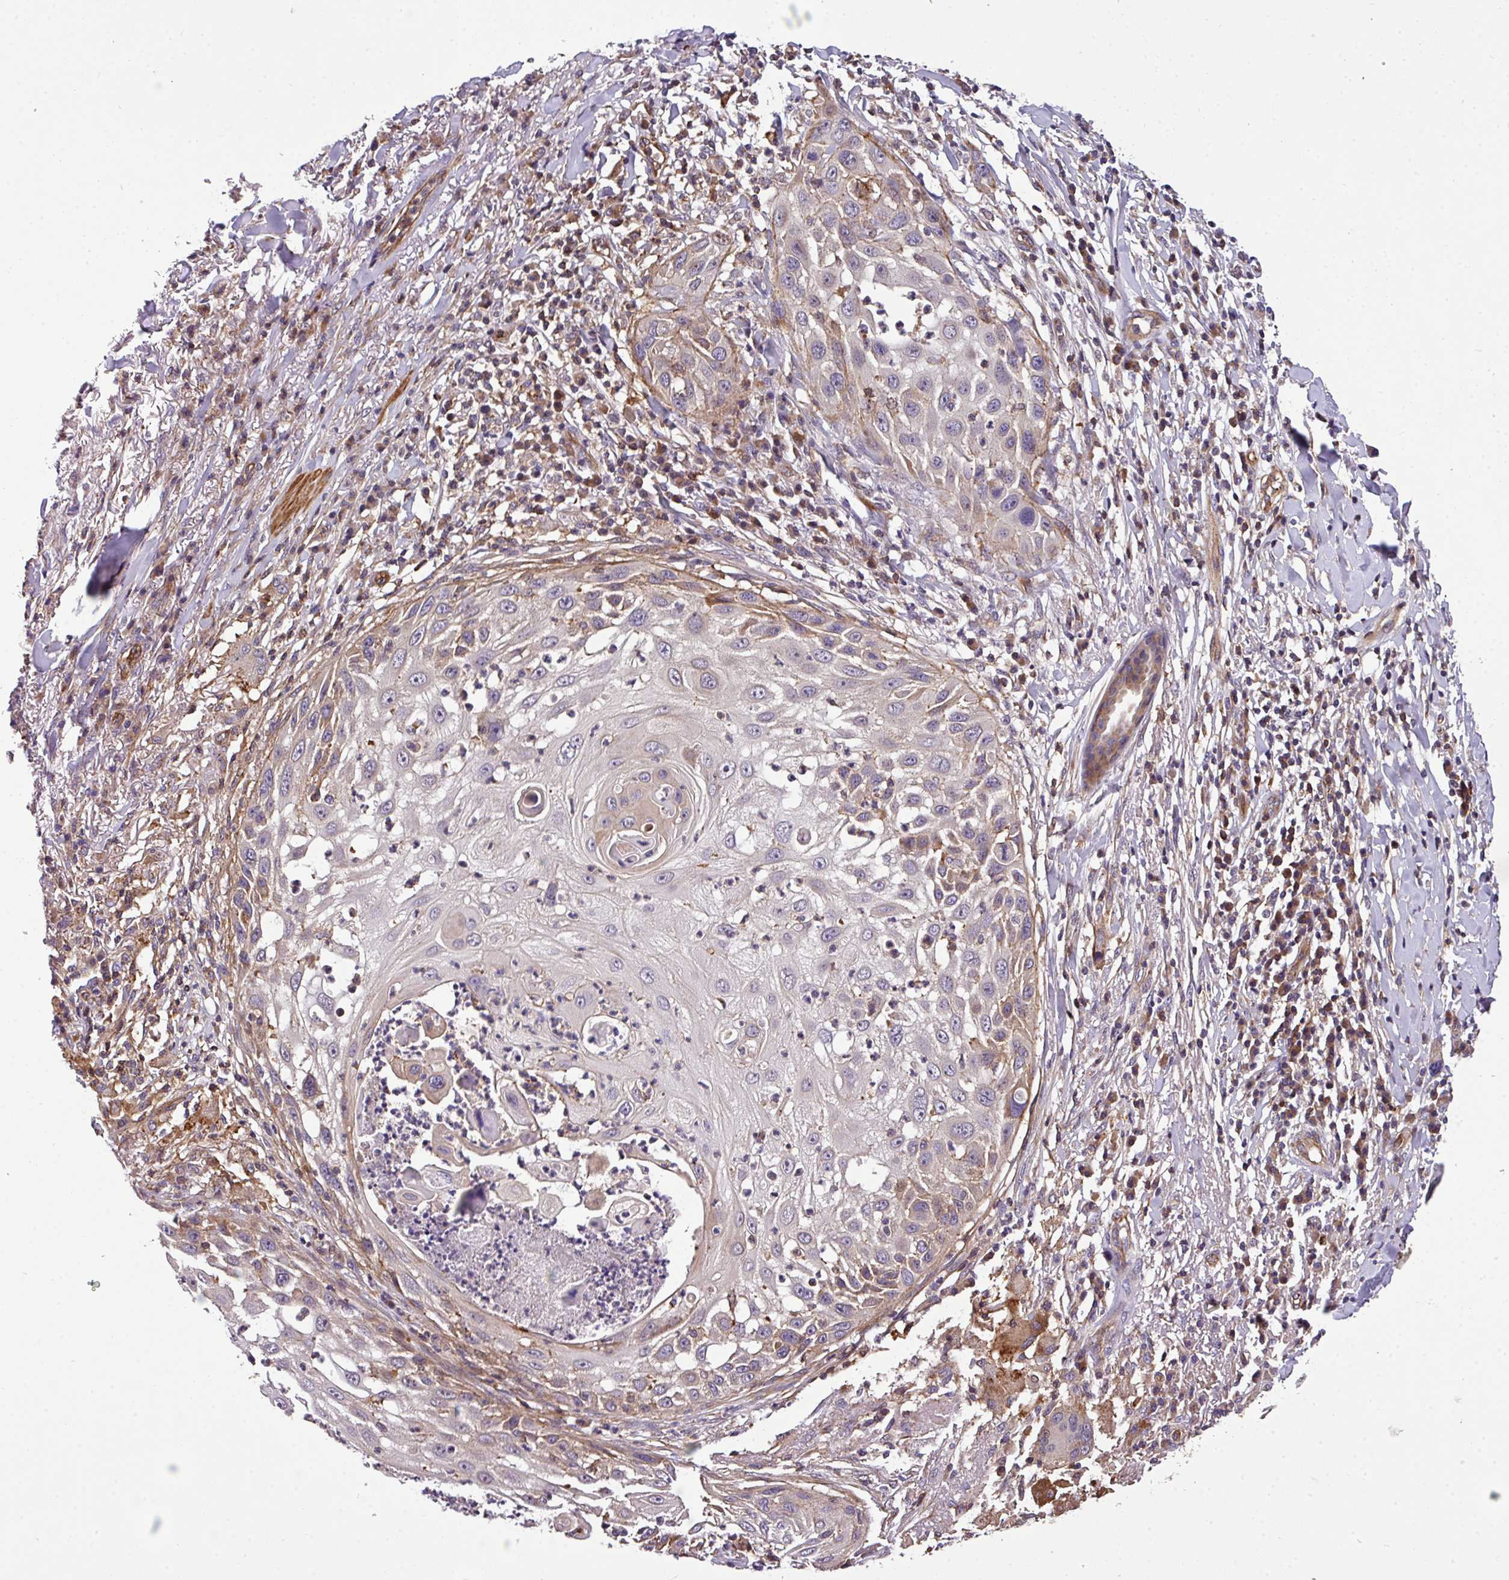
{"staining": {"intensity": "moderate", "quantity": "<25%", "location": "cytoplasmic/membranous"}, "tissue": "skin cancer", "cell_type": "Tumor cells", "image_type": "cancer", "snomed": [{"axis": "morphology", "description": "Squamous cell carcinoma, NOS"}, {"axis": "topography", "description": "Skin"}], "caption": "Skin cancer stained for a protein displays moderate cytoplasmic/membranous positivity in tumor cells.", "gene": "CASS4", "patient": {"sex": "female", "age": 44}}